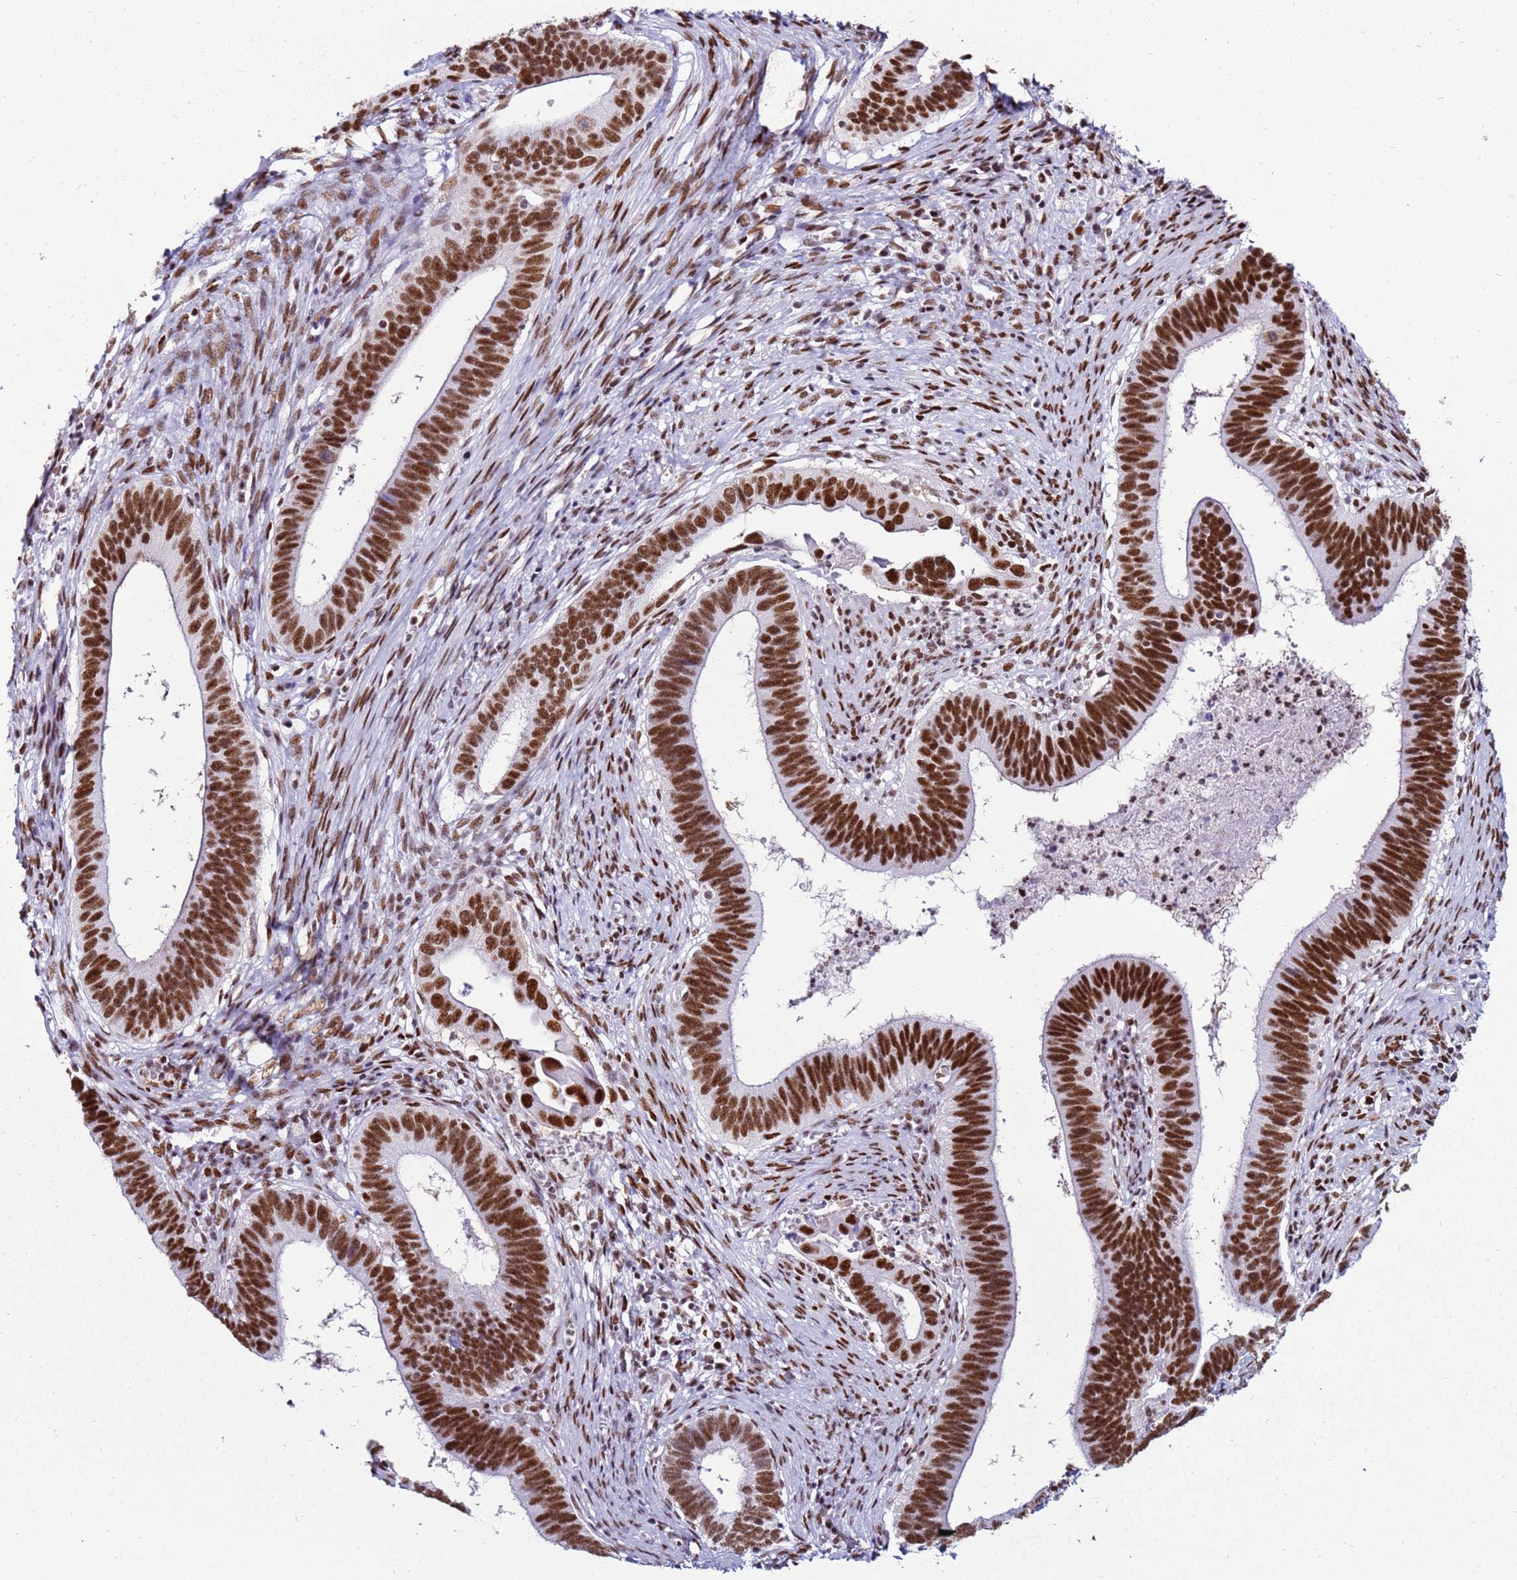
{"staining": {"intensity": "strong", "quantity": ">75%", "location": "nuclear"}, "tissue": "cervical cancer", "cell_type": "Tumor cells", "image_type": "cancer", "snomed": [{"axis": "morphology", "description": "Adenocarcinoma, NOS"}, {"axis": "topography", "description": "Cervix"}], "caption": "Cervical adenocarcinoma stained with a brown dye demonstrates strong nuclear positive staining in approximately >75% of tumor cells.", "gene": "KPNA4", "patient": {"sex": "female", "age": 42}}